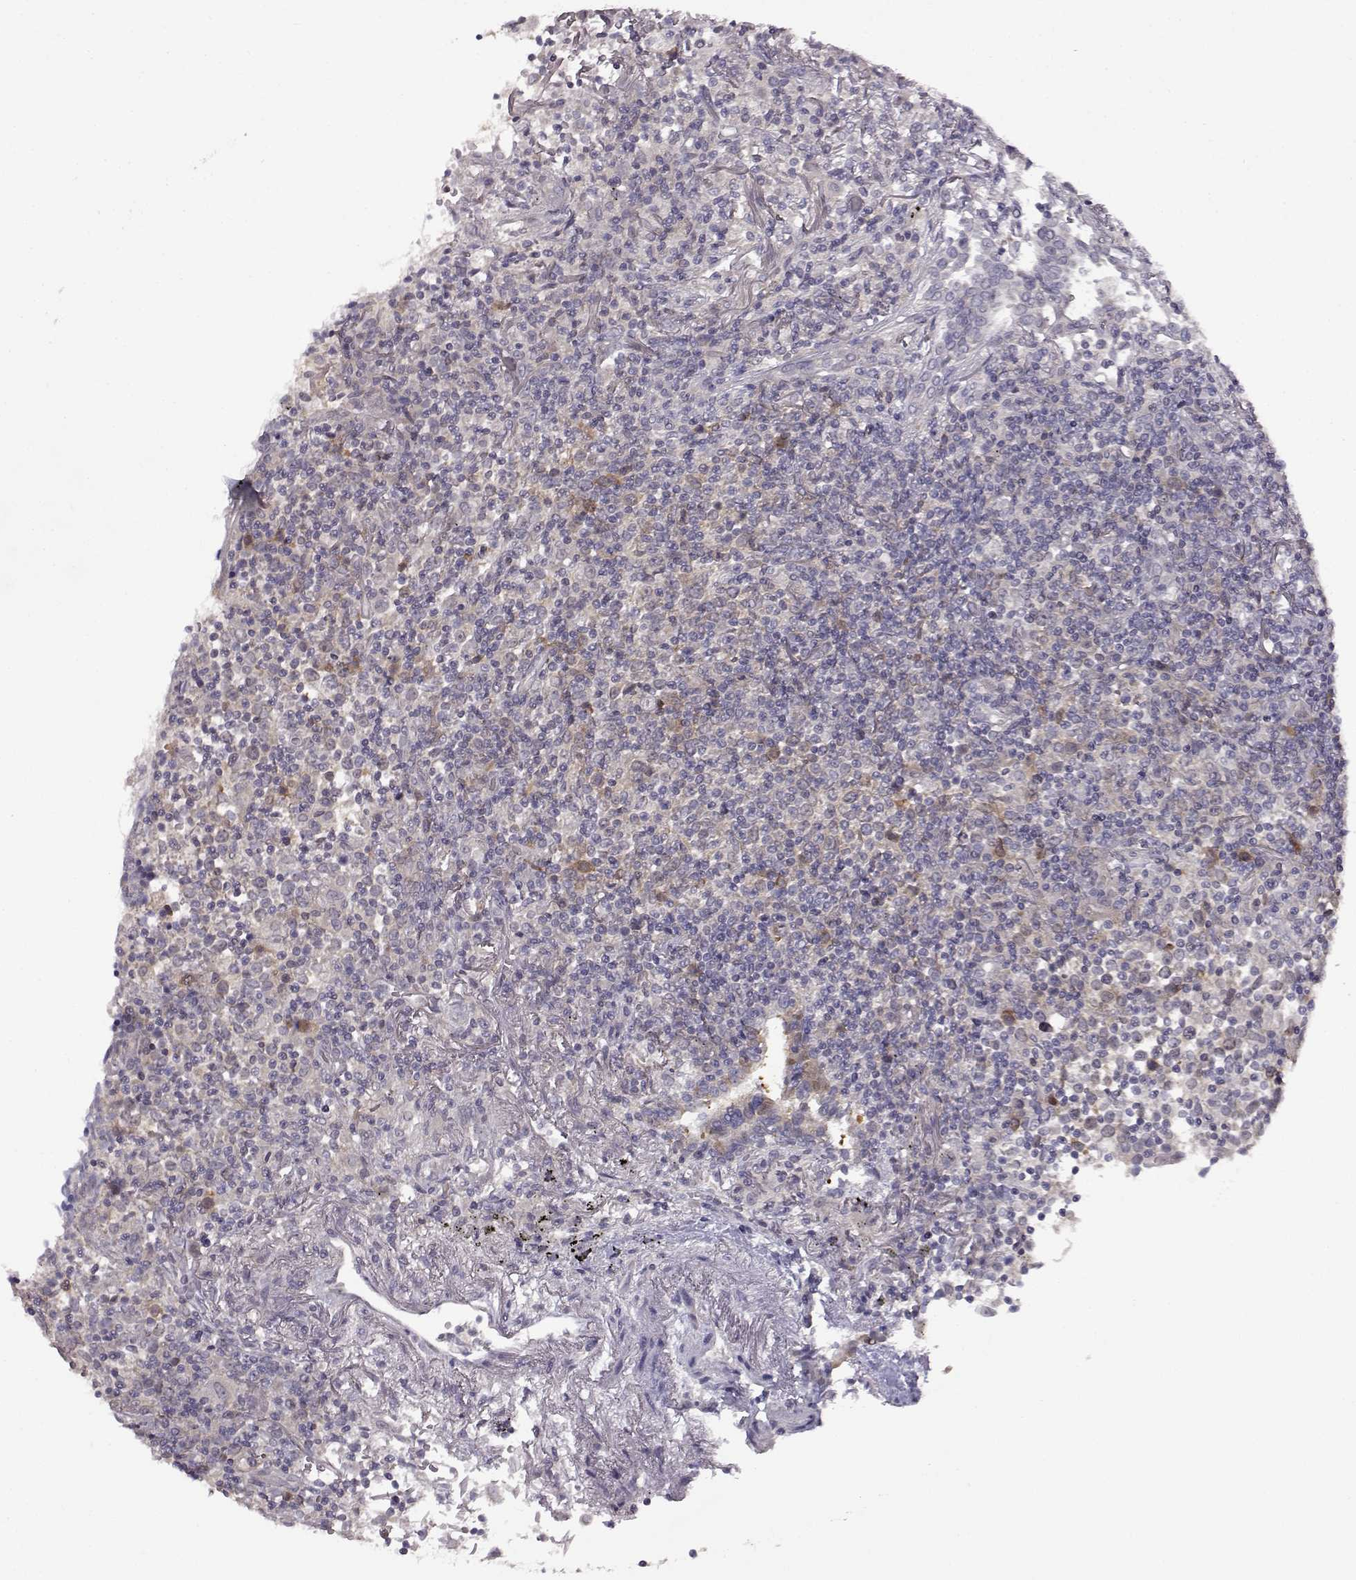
{"staining": {"intensity": "negative", "quantity": "none", "location": "none"}, "tissue": "lymphoma", "cell_type": "Tumor cells", "image_type": "cancer", "snomed": [{"axis": "morphology", "description": "Malignant lymphoma, non-Hodgkin's type, High grade"}, {"axis": "topography", "description": "Lung"}], "caption": "High power microscopy histopathology image of an immunohistochemistry (IHC) histopathology image of lymphoma, revealing no significant positivity in tumor cells.", "gene": "VGF", "patient": {"sex": "male", "age": 79}}